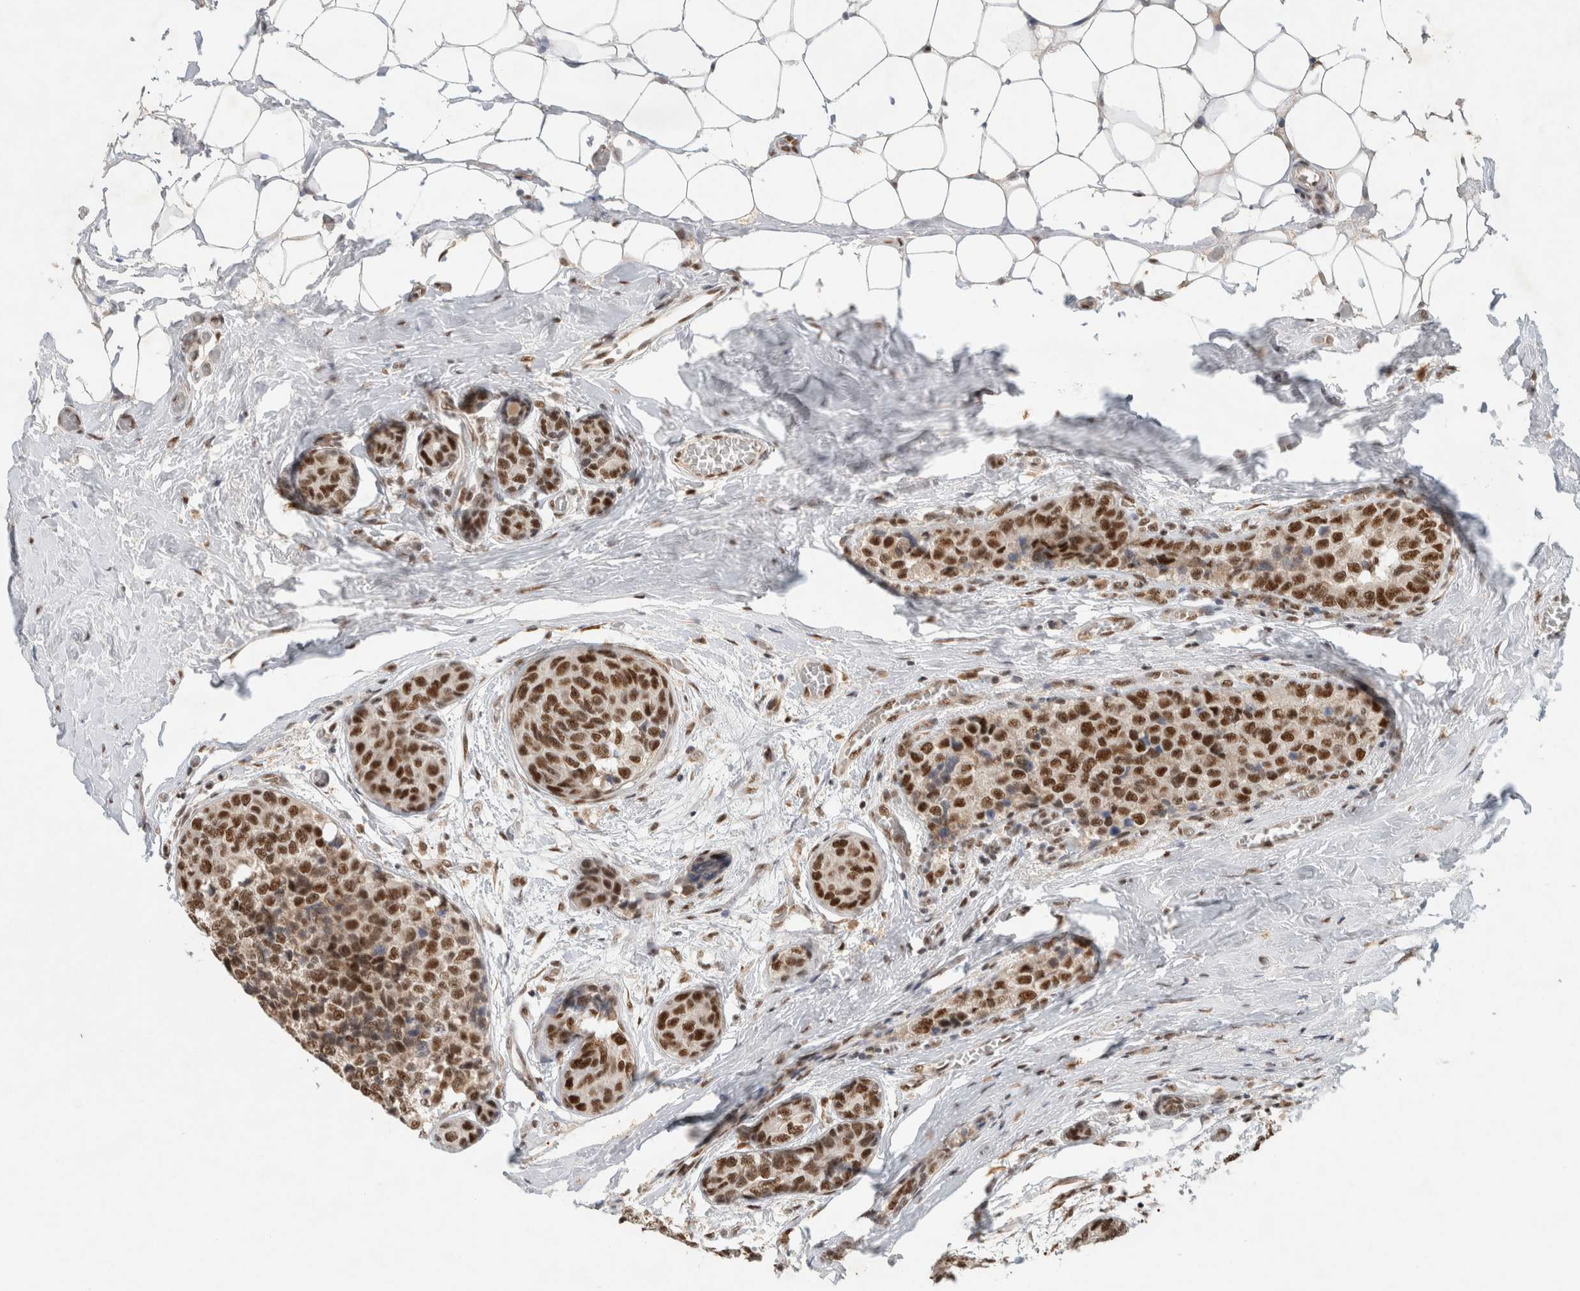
{"staining": {"intensity": "strong", "quantity": ">75%", "location": "nuclear"}, "tissue": "breast cancer", "cell_type": "Tumor cells", "image_type": "cancer", "snomed": [{"axis": "morphology", "description": "Normal tissue, NOS"}, {"axis": "morphology", "description": "Duct carcinoma"}, {"axis": "topography", "description": "Breast"}], "caption": "An immunohistochemistry micrograph of tumor tissue is shown. Protein staining in brown highlights strong nuclear positivity in intraductal carcinoma (breast) within tumor cells.", "gene": "DDX42", "patient": {"sex": "female", "age": 43}}